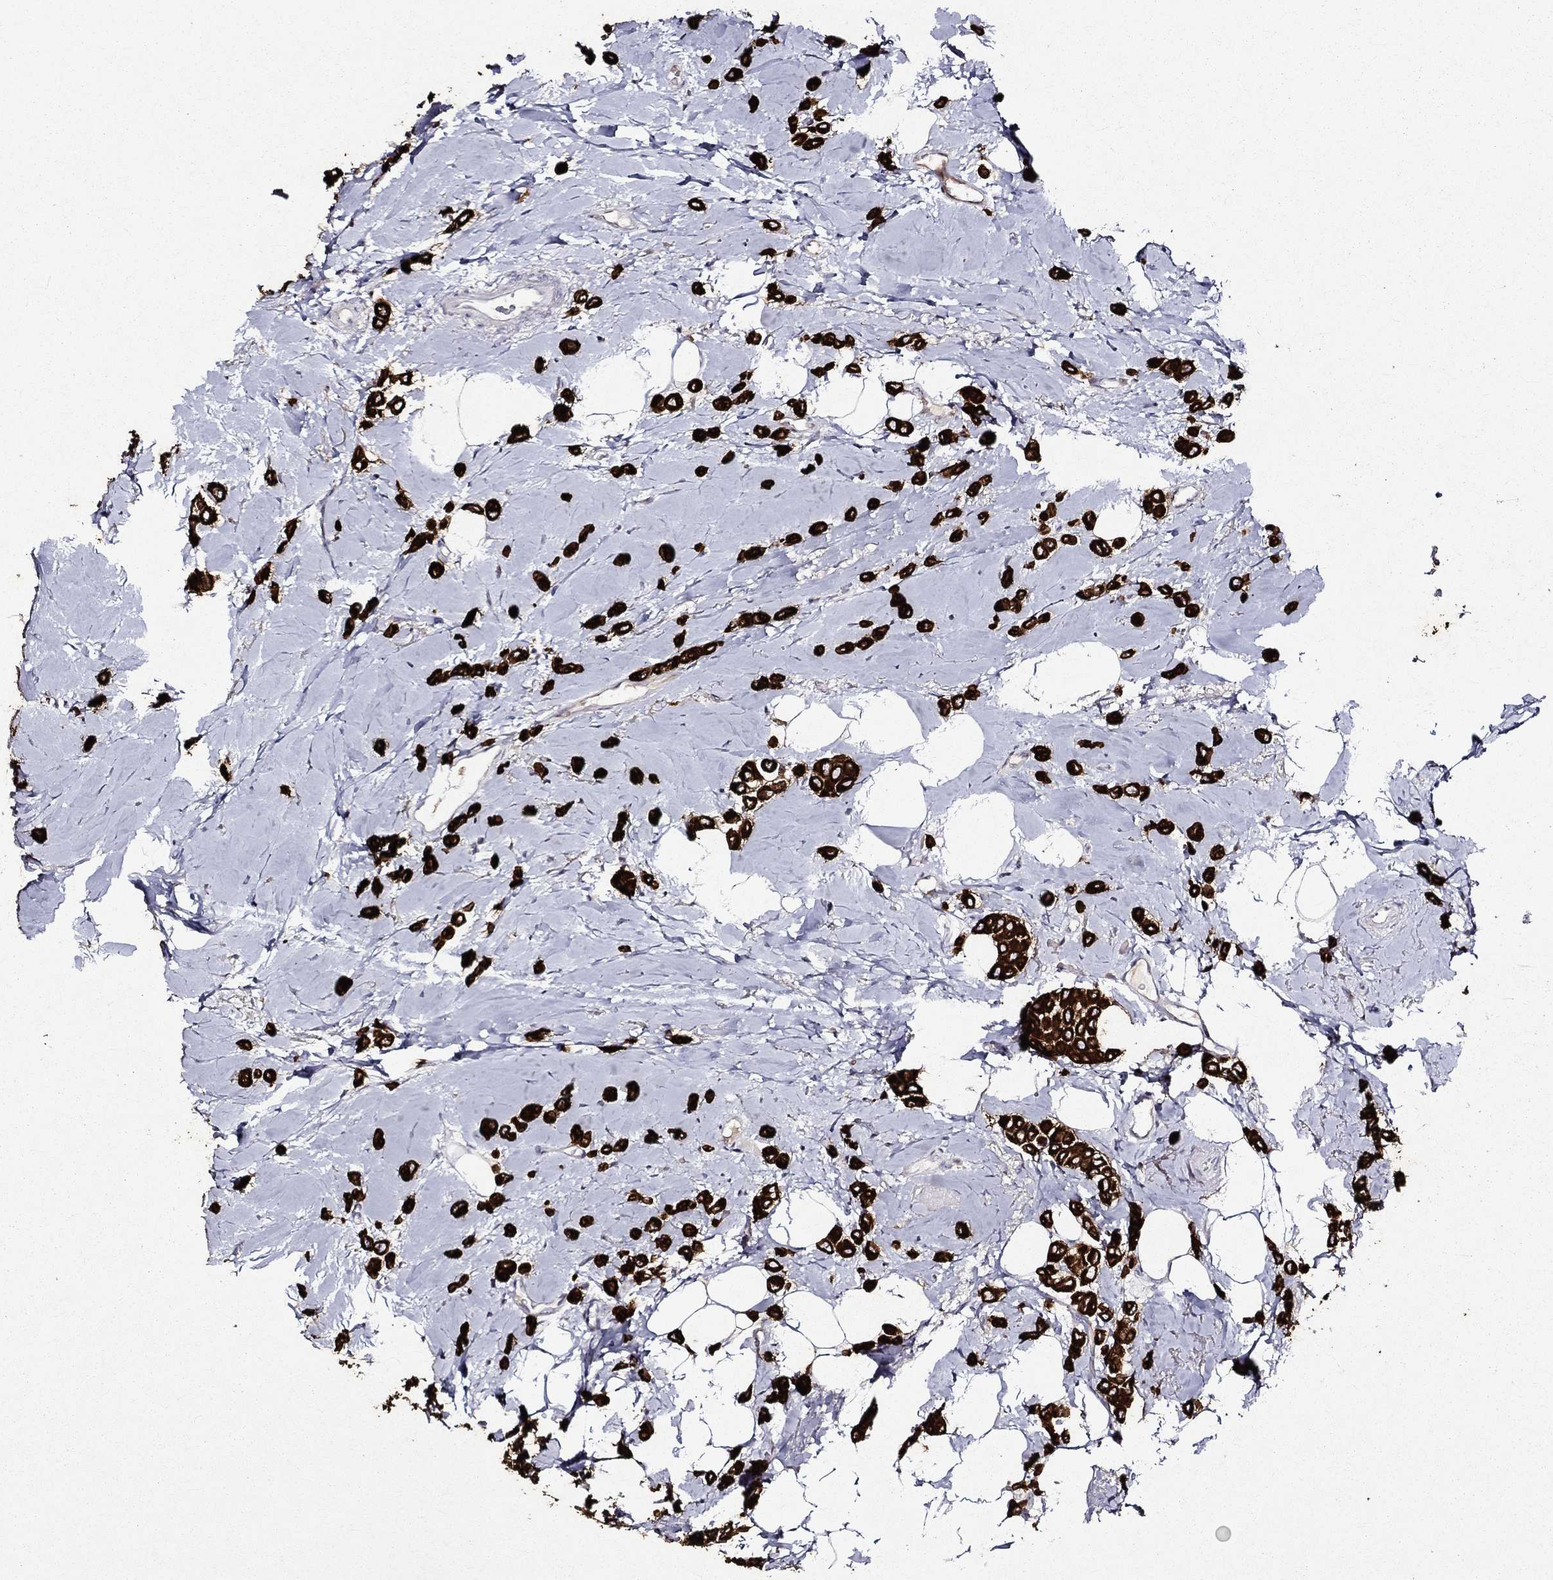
{"staining": {"intensity": "strong", "quantity": ">75%", "location": "cytoplasmic/membranous"}, "tissue": "breast cancer", "cell_type": "Tumor cells", "image_type": "cancer", "snomed": [{"axis": "morphology", "description": "Lobular carcinoma"}, {"axis": "topography", "description": "Breast"}], "caption": "Immunohistochemistry (IHC) of breast cancer (lobular carcinoma) shows high levels of strong cytoplasmic/membranous positivity in about >75% of tumor cells.", "gene": "KRT7", "patient": {"sex": "female", "age": 66}}